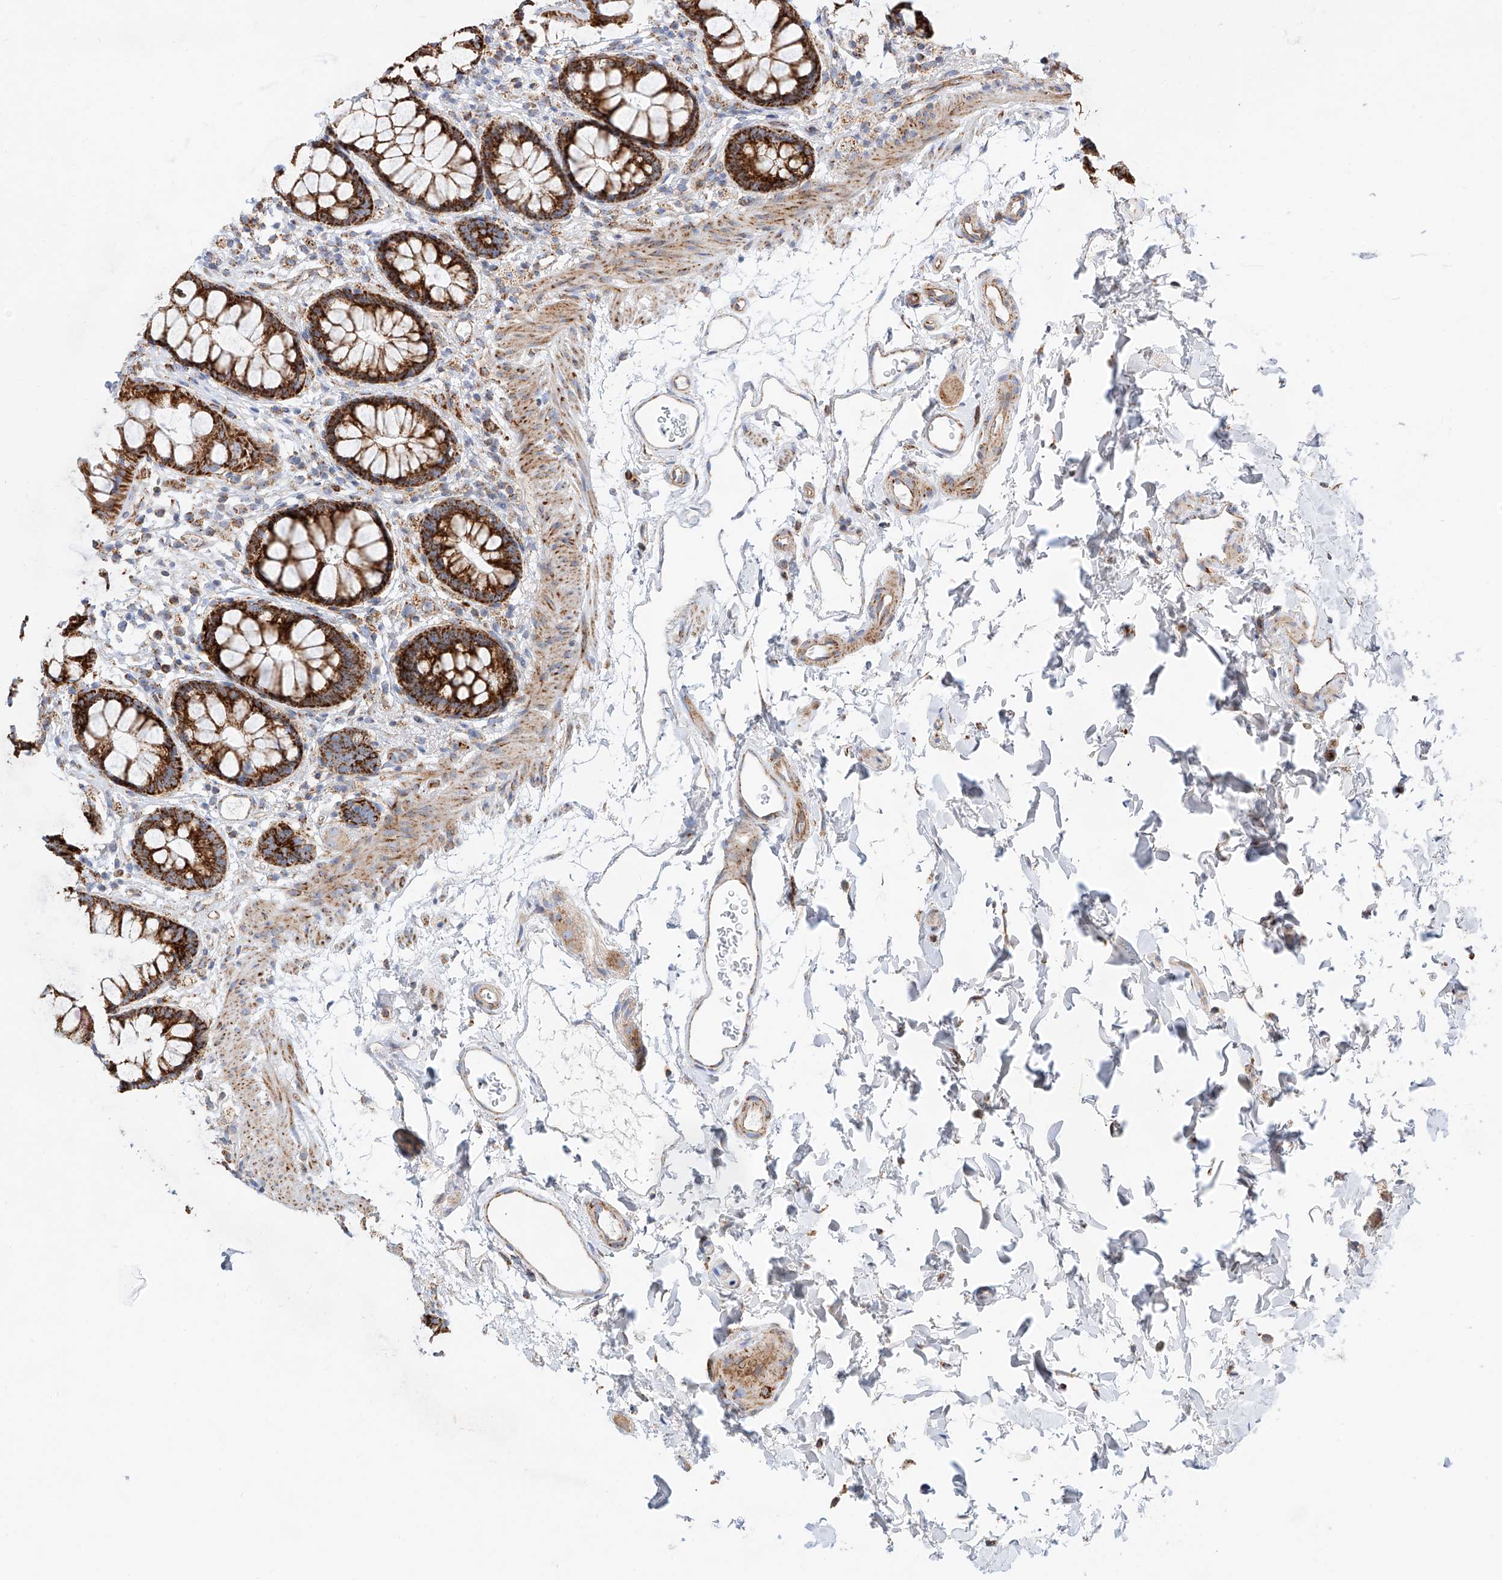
{"staining": {"intensity": "strong", "quantity": ">75%", "location": "cytoplasmic/membranous"}, "tissue": "rectum", "cell_type": "Glandular cells", "image_type": "normal", "snomed": [{"axis": "morphology", "description": "Normal tissue, NOS"}, {"axis": "topography", "description": "Rectum"}], "caption": "This micrograph exhibits immunohistochemistry (IHC) staining of unremarkable rectum, with high strong cytoplasmic/membranous expression in approximately >75% of glandular cells.", "gene": "CST9", "patient": {"sex": "female", "age": 65}}